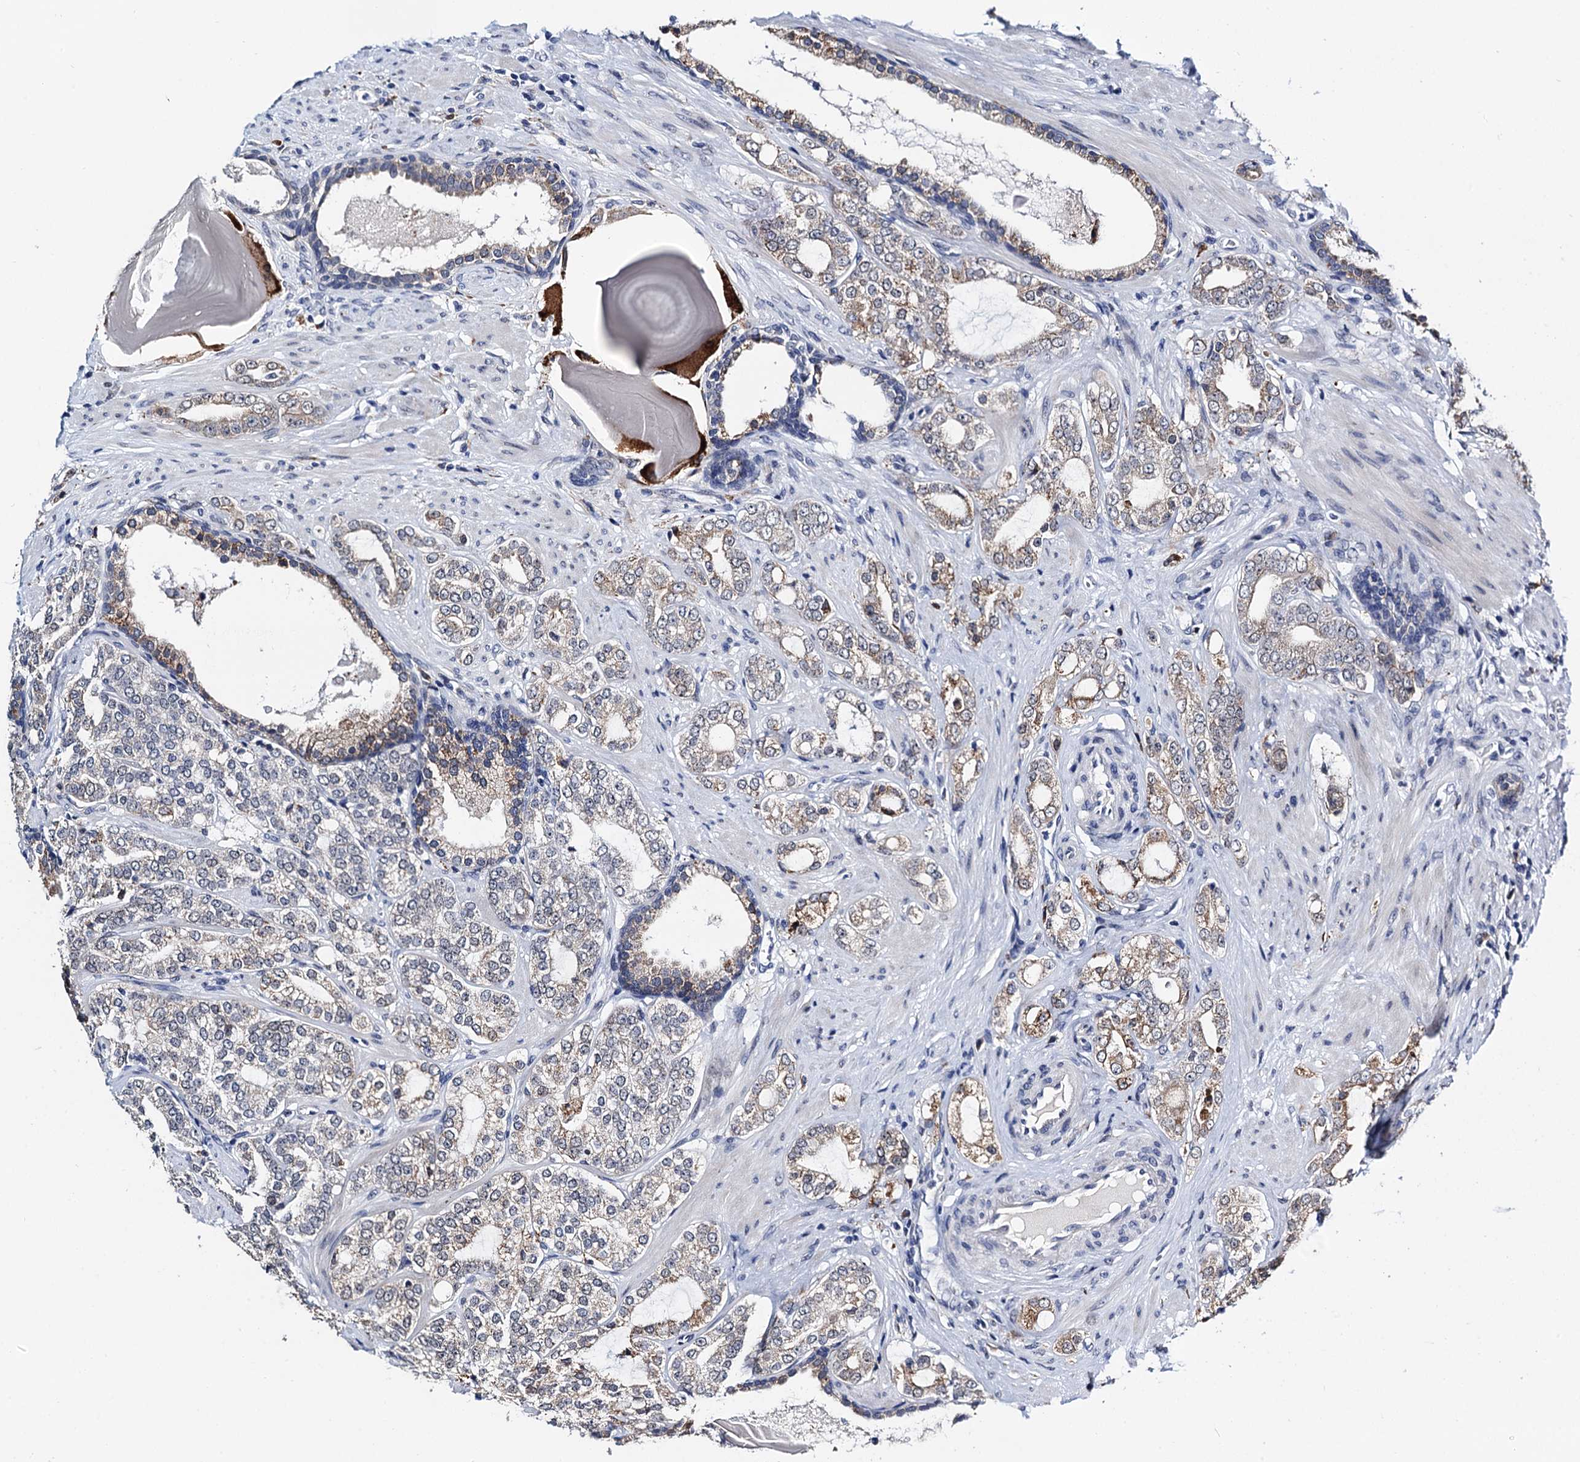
{"staining": {"intensity": "moderate", "quantity": "25%-75%", "location": "cytoplasmic/membranous"}, "tissue": "prostate cancer", "cell_type": "Tumor cells", "image_type": "cancer", "snomed": [{"axis": "morphology", "description": "Adenocarcinoma, High grade"}, {"axis": "topography", "description": "Prostate"}], "caption": "Prostate cancer stained with DAB (3,3'-diaminobenzidine) immunohistochemistry displays medium levels of moderate cytoplasmic/membranous expression in approximately 25%-75% of tumor cells.", "gene": "SLC7A10", "patient": {"sex": "male", "age": 64}}